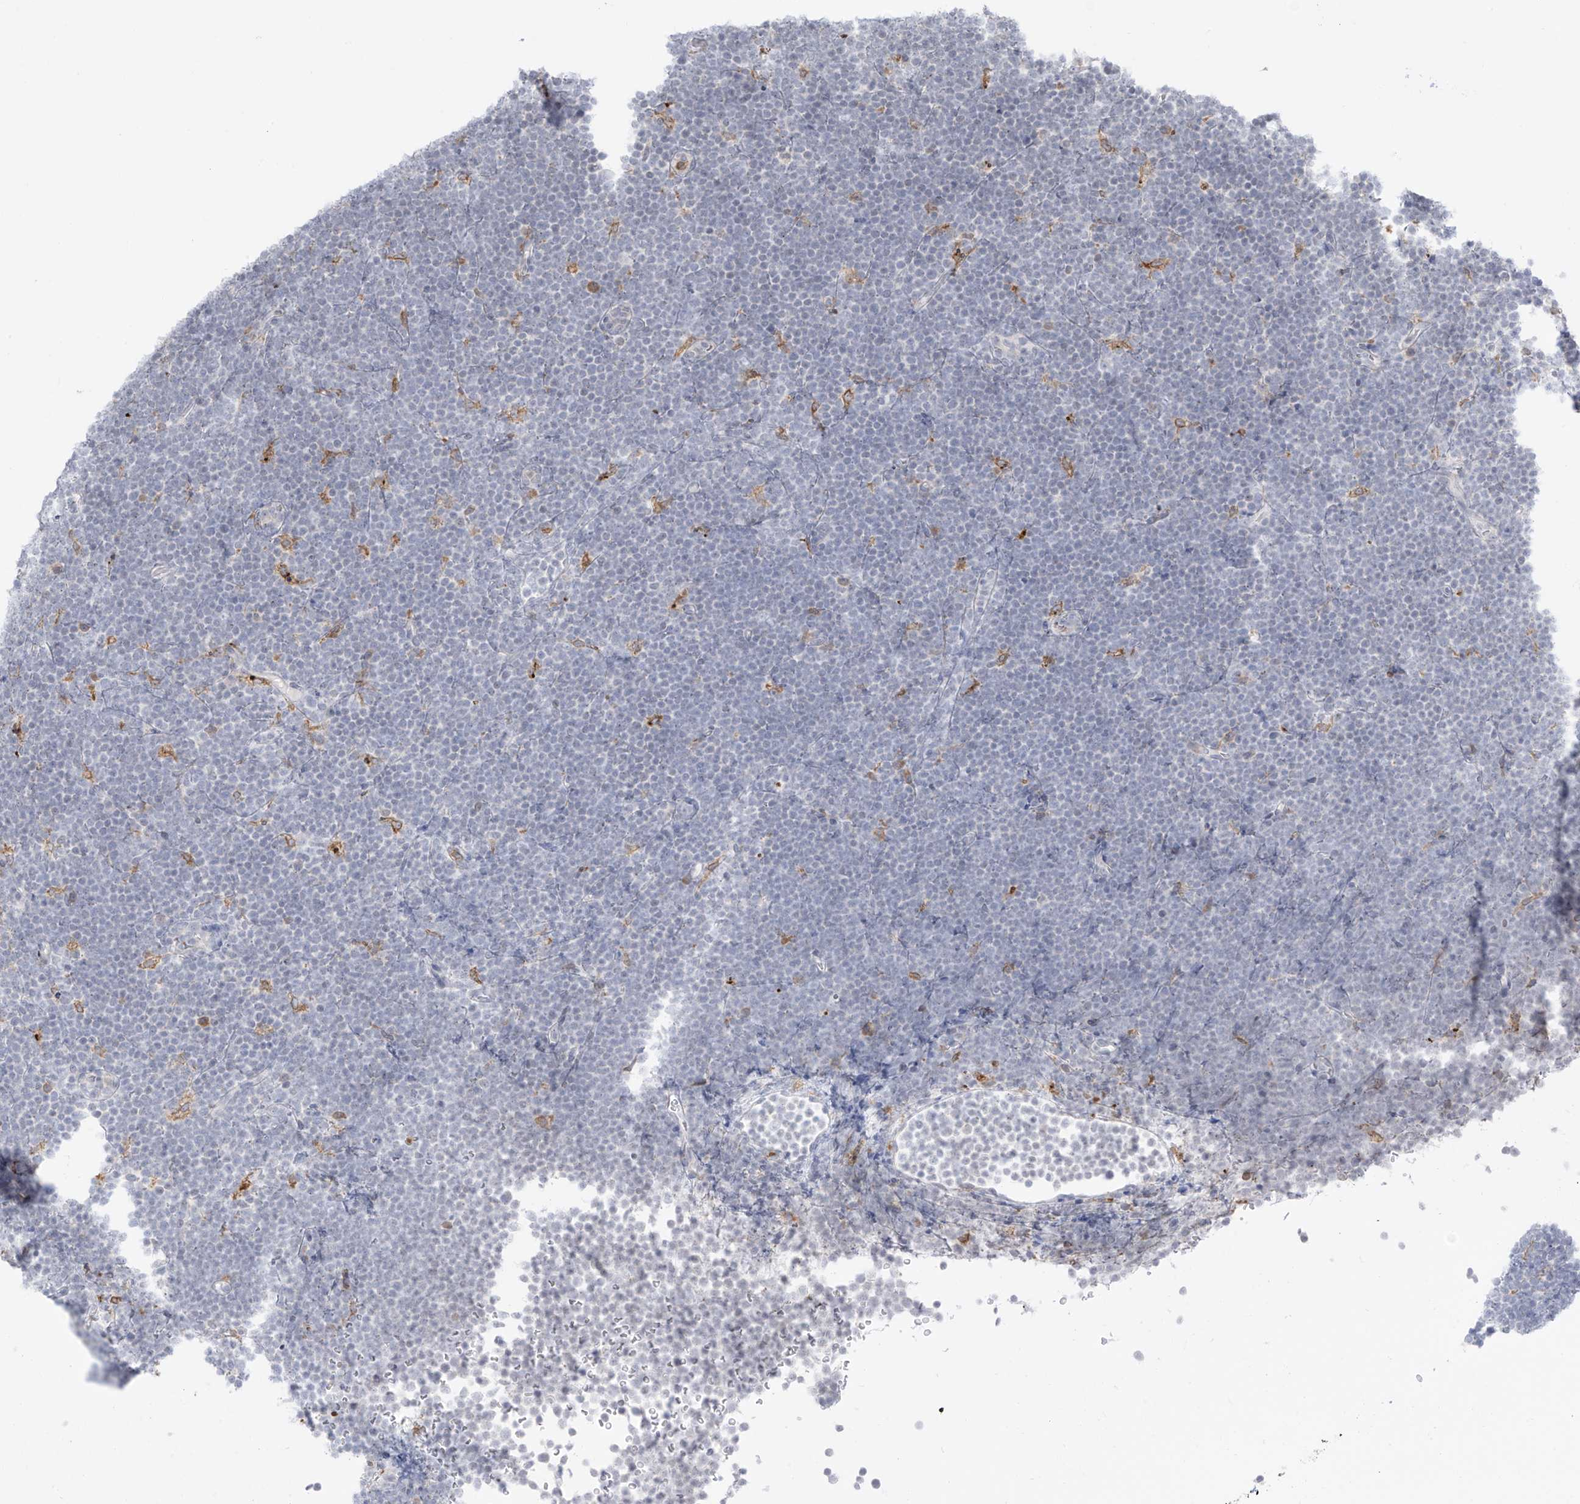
{"staining": {"intensity": "negative", "quantity": "none", "location": "none"}, "tissue": "lymphoma", "cell_type": "Tumor cells", "image_type": "cancer", "snomed": [{"axis": "morphology", "description": "Malignant lymphoma, non-Hodgkin's type, High grade"}, {"axis": "topography", "description": "Lymph node"}], "caption": "Photomicrograph shows no significant protein staining in tumor cells of lymphoma. Brightfield microscopy of immunohistochemistry stained with DAB (3,3'-diaminobenzidine) (brown) and hematoxylin (blue), captured at high magnification.", "gene": "TBXAS1", "patient": {"sex": "male", "age": 13}}